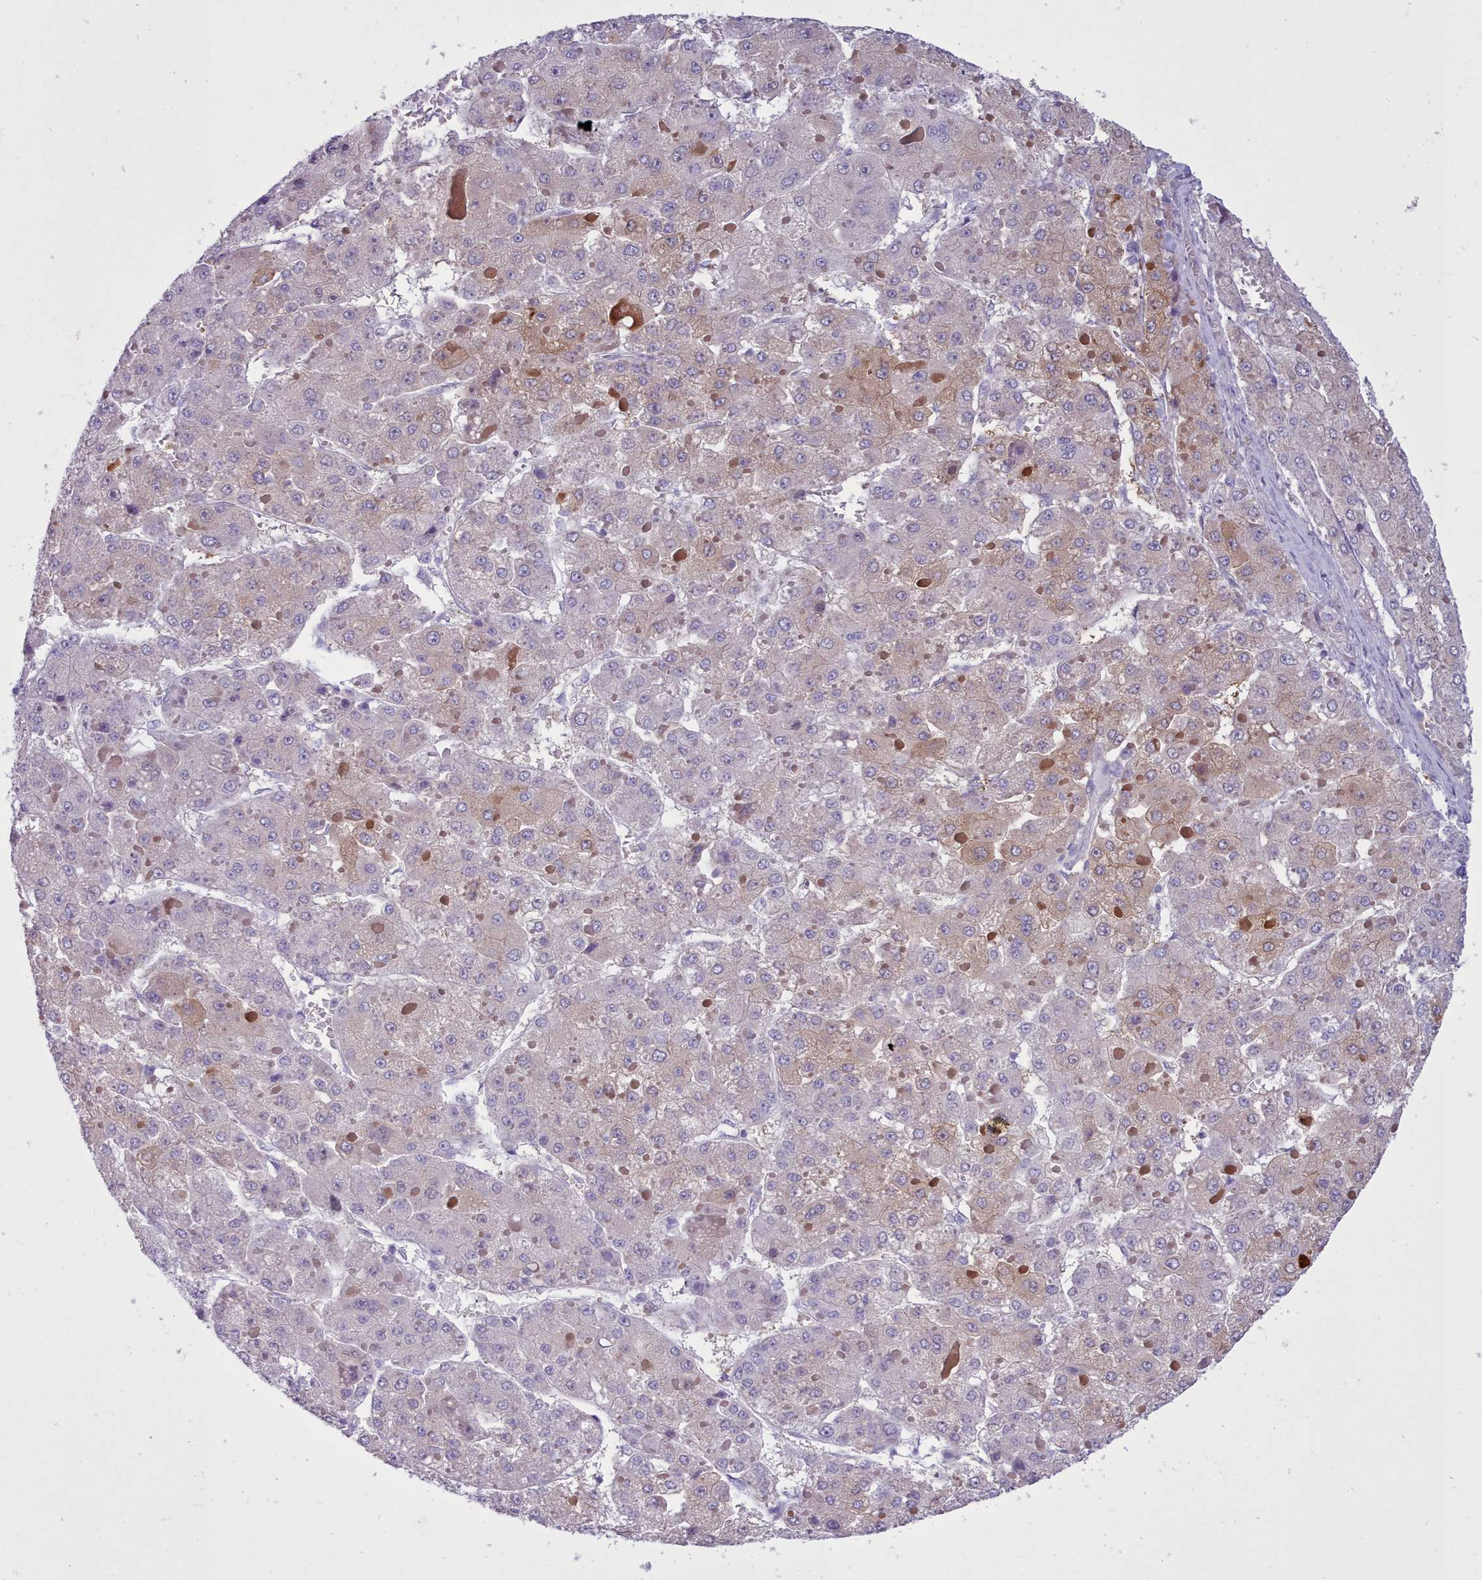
{"staining": {"intensity": "weak", "quantity": "25%-75%", "location": "cytoplasmic/membranous"}, "tissue": "liver cancer", "cell_type": "Tumor cells", "image_type": "cancer", "snomed": [{"axis": "morphology", "description": "Carcinoma, Hepatocellular, NOS"}, {"axis": "topography", "description": "Liver"}], "caption": "A low amount of weak cytoplasmic/membranous staining is present in about 25%-75% of tumor cells in liver hepatocellular carcinoma tissue.", "gene": "TMEM253", "patient": {"sex": "female", "age": 73}}